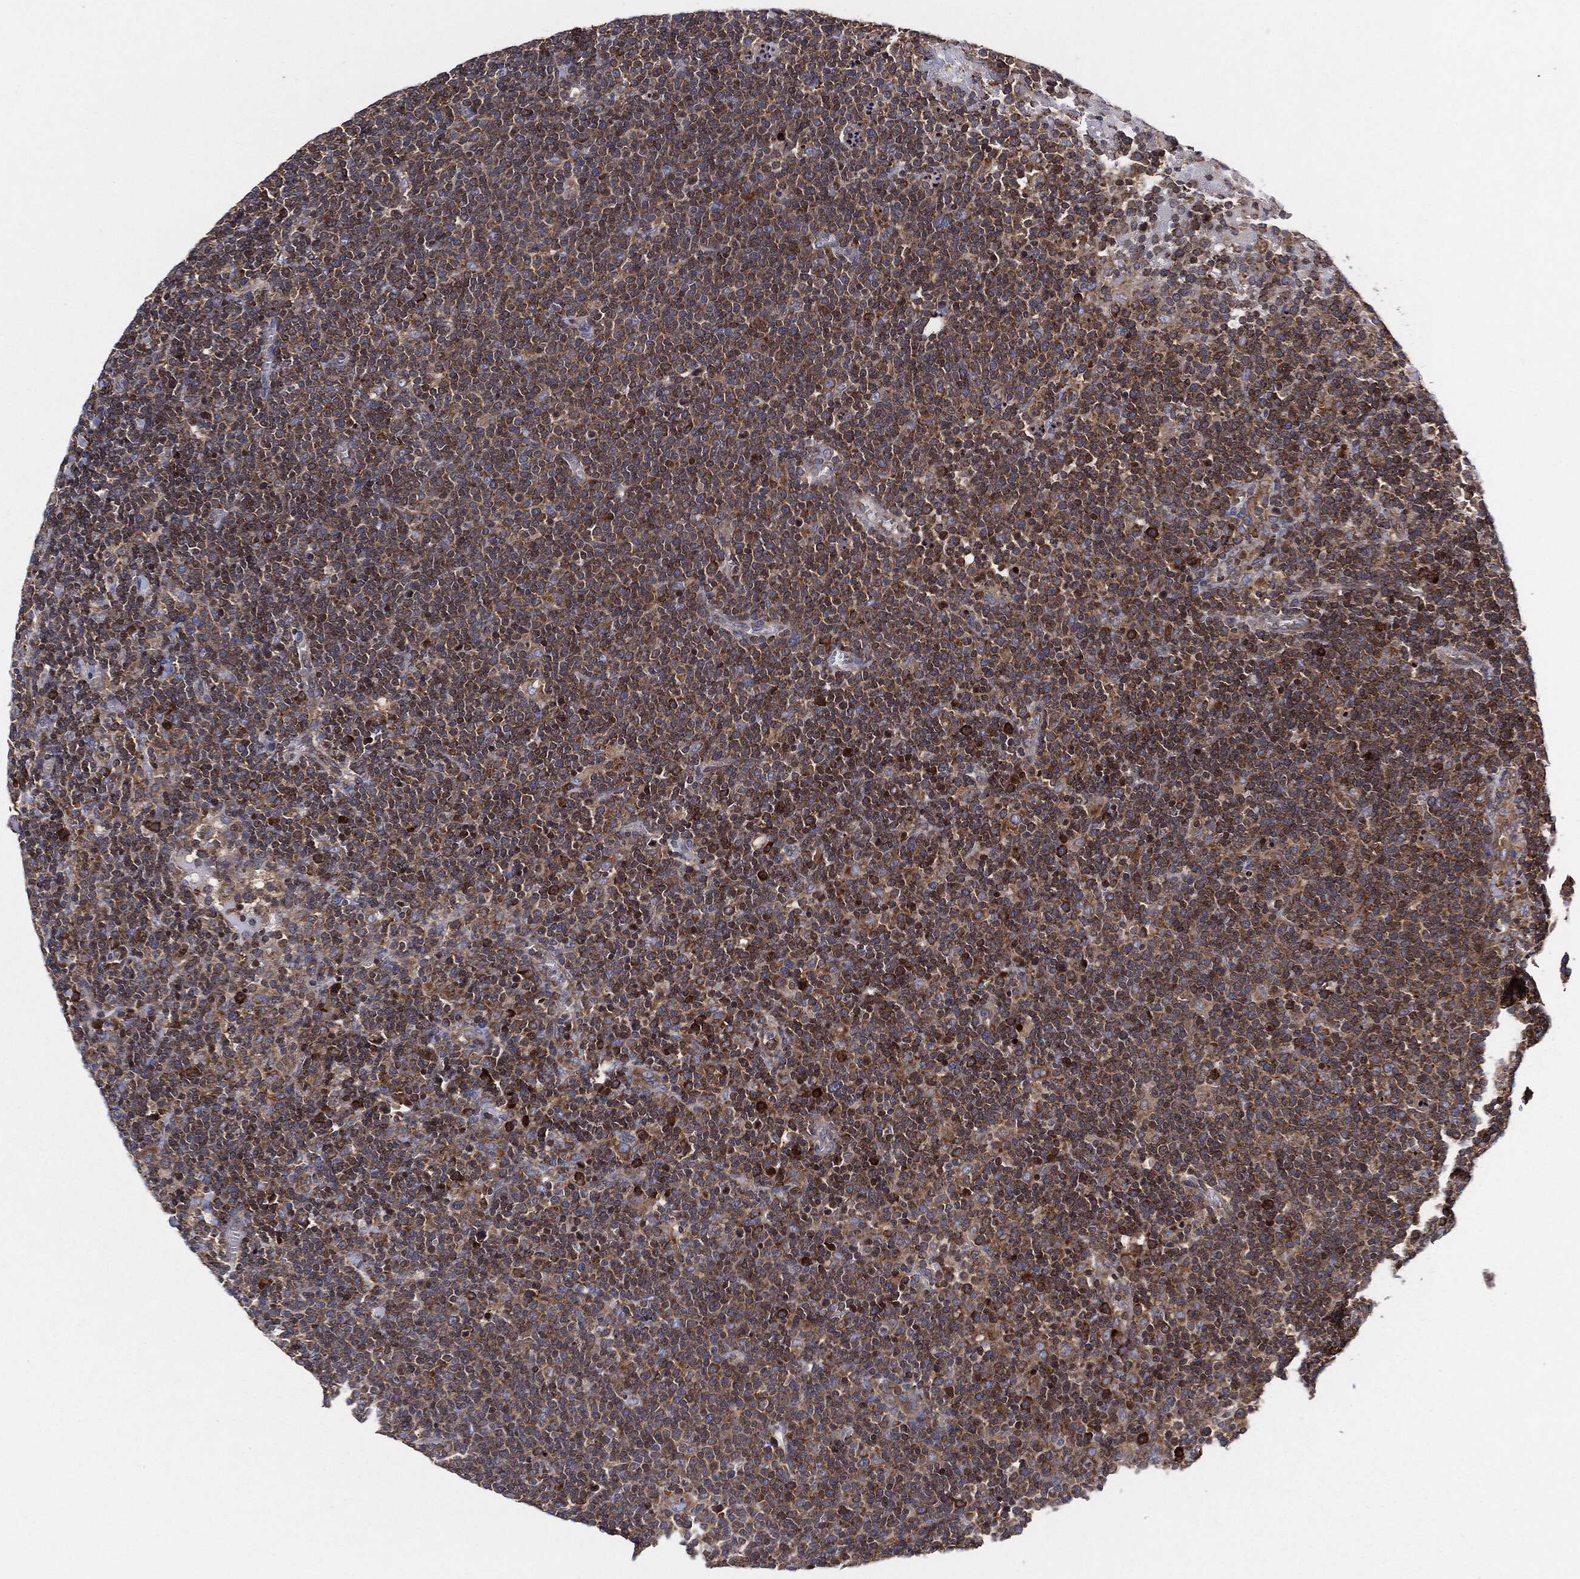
{"staining": {"intensity": "moderate", "quantity": ">75%", "location": "cytoplasmic/membranous"}, "tissue": "lymphoma", "cell_type": "Tumor cells", "image_type": "cancer", "snomed": [{"axis": "morphology", "description": "Malignant lymphoma, non-Hodgkin's type, High grade"}, {"axis": "topography", "description": "Lymph node"}], "caption": "Brown immunohistochemical staining in human high-grade malignant lymphoma, non-Hodgkin's type demonstrates moderate cytoplasmic/membranous positivity in approximately >75% of tumor cells. (IHC, brightfield microscopy, high magnification).", "gene": "EIF2S2", "patient": {"sex": "male", "age": 61}}